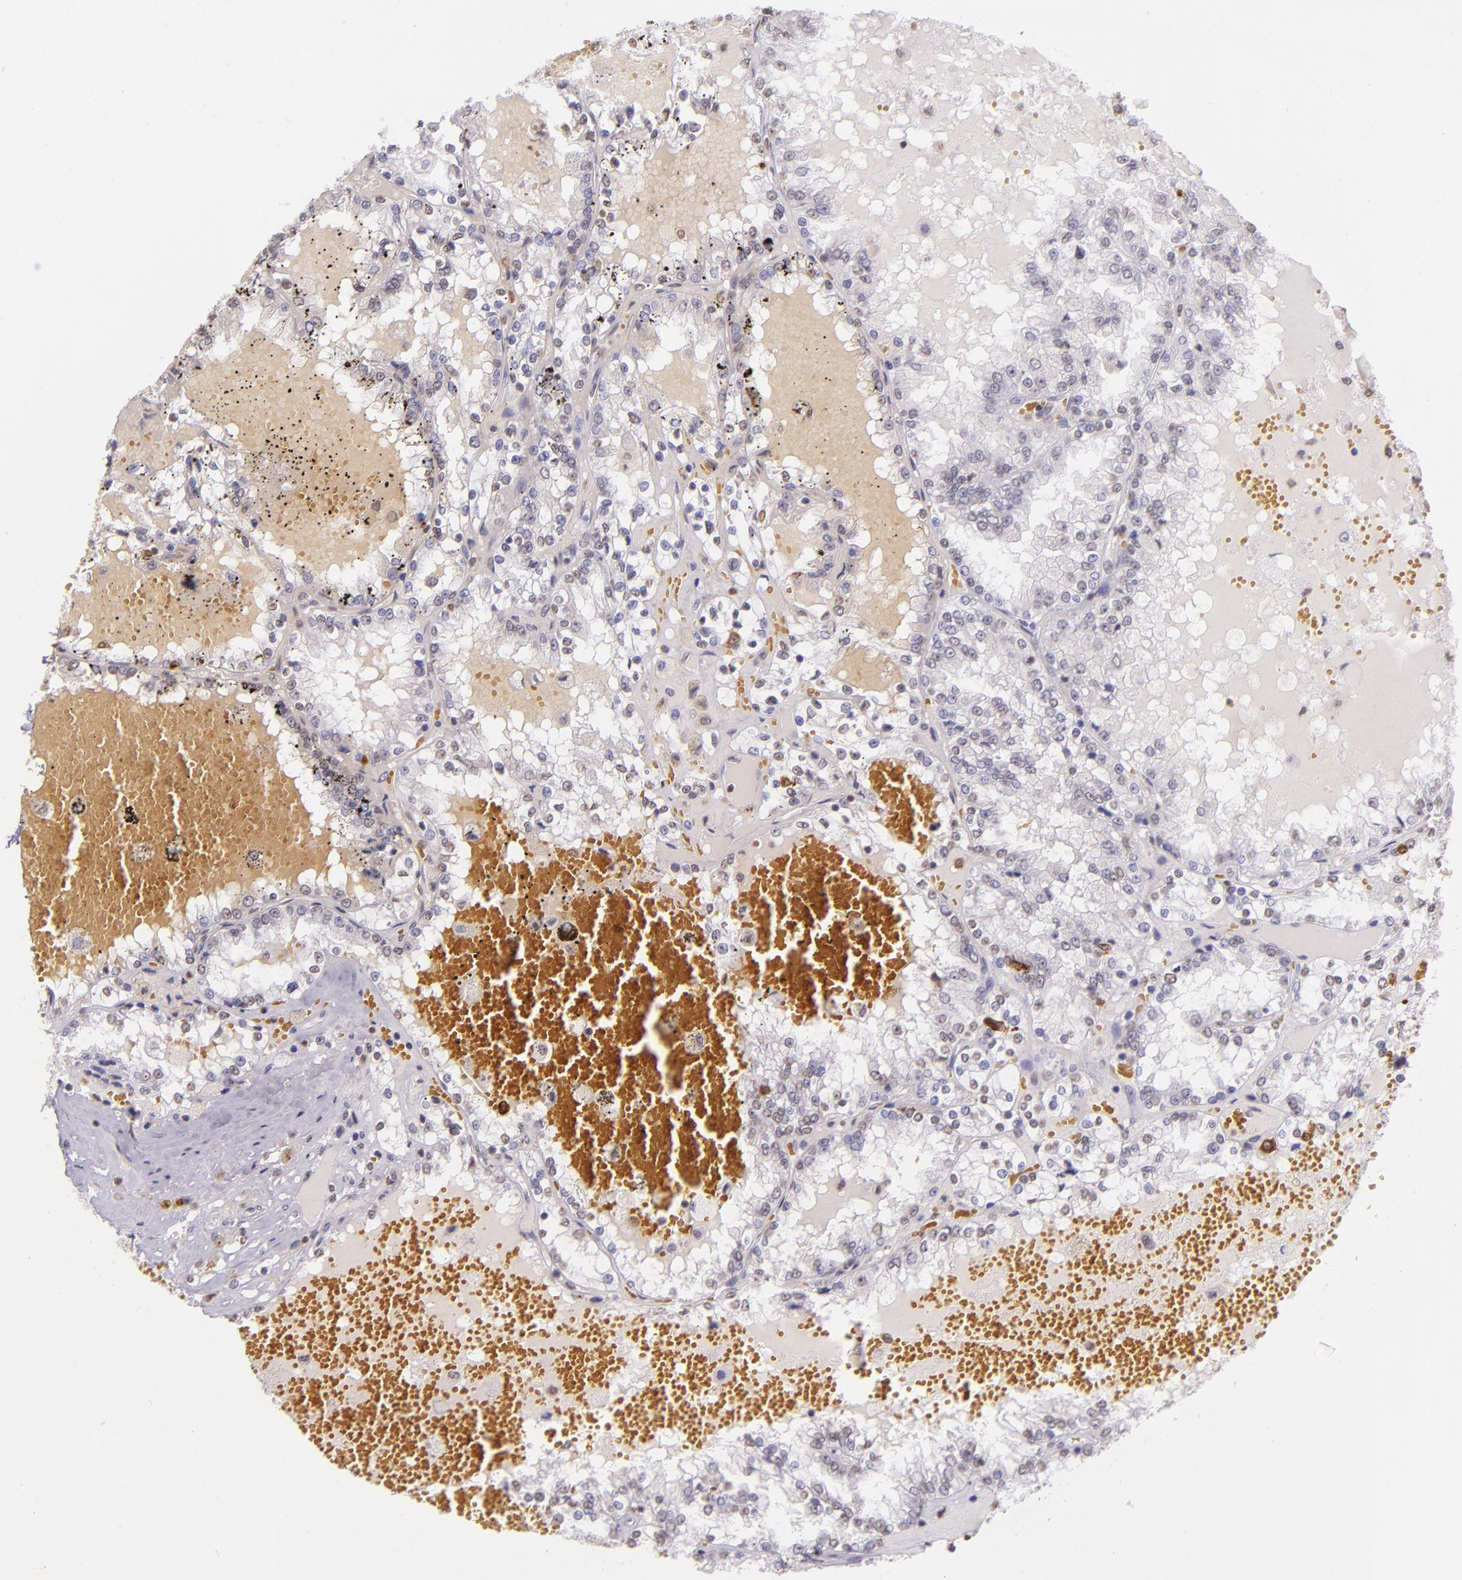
{"staining": {"intensity": "strong", "quantity": "<25%", "location": "cytoplasmic/membranous"}, "tissue": "renal cancer", "cell_type": "Tumor cells", "image_type": "cancer", "snomed": [{"axis": "morphology", "description": "Adenocarcinoma, NOS"}, {"axis": "topography", "description": "Kidney"}], "caption": "DAB (3,3'-diaminobenzidine) immunohistochemical staining of human renal adenocarcinoma shows strong cytoplasmic/membranous protein staining in approximately <25% of tumor cells.", "gene": "RTN1", "patient": {"sex": "female", "age": 56}}